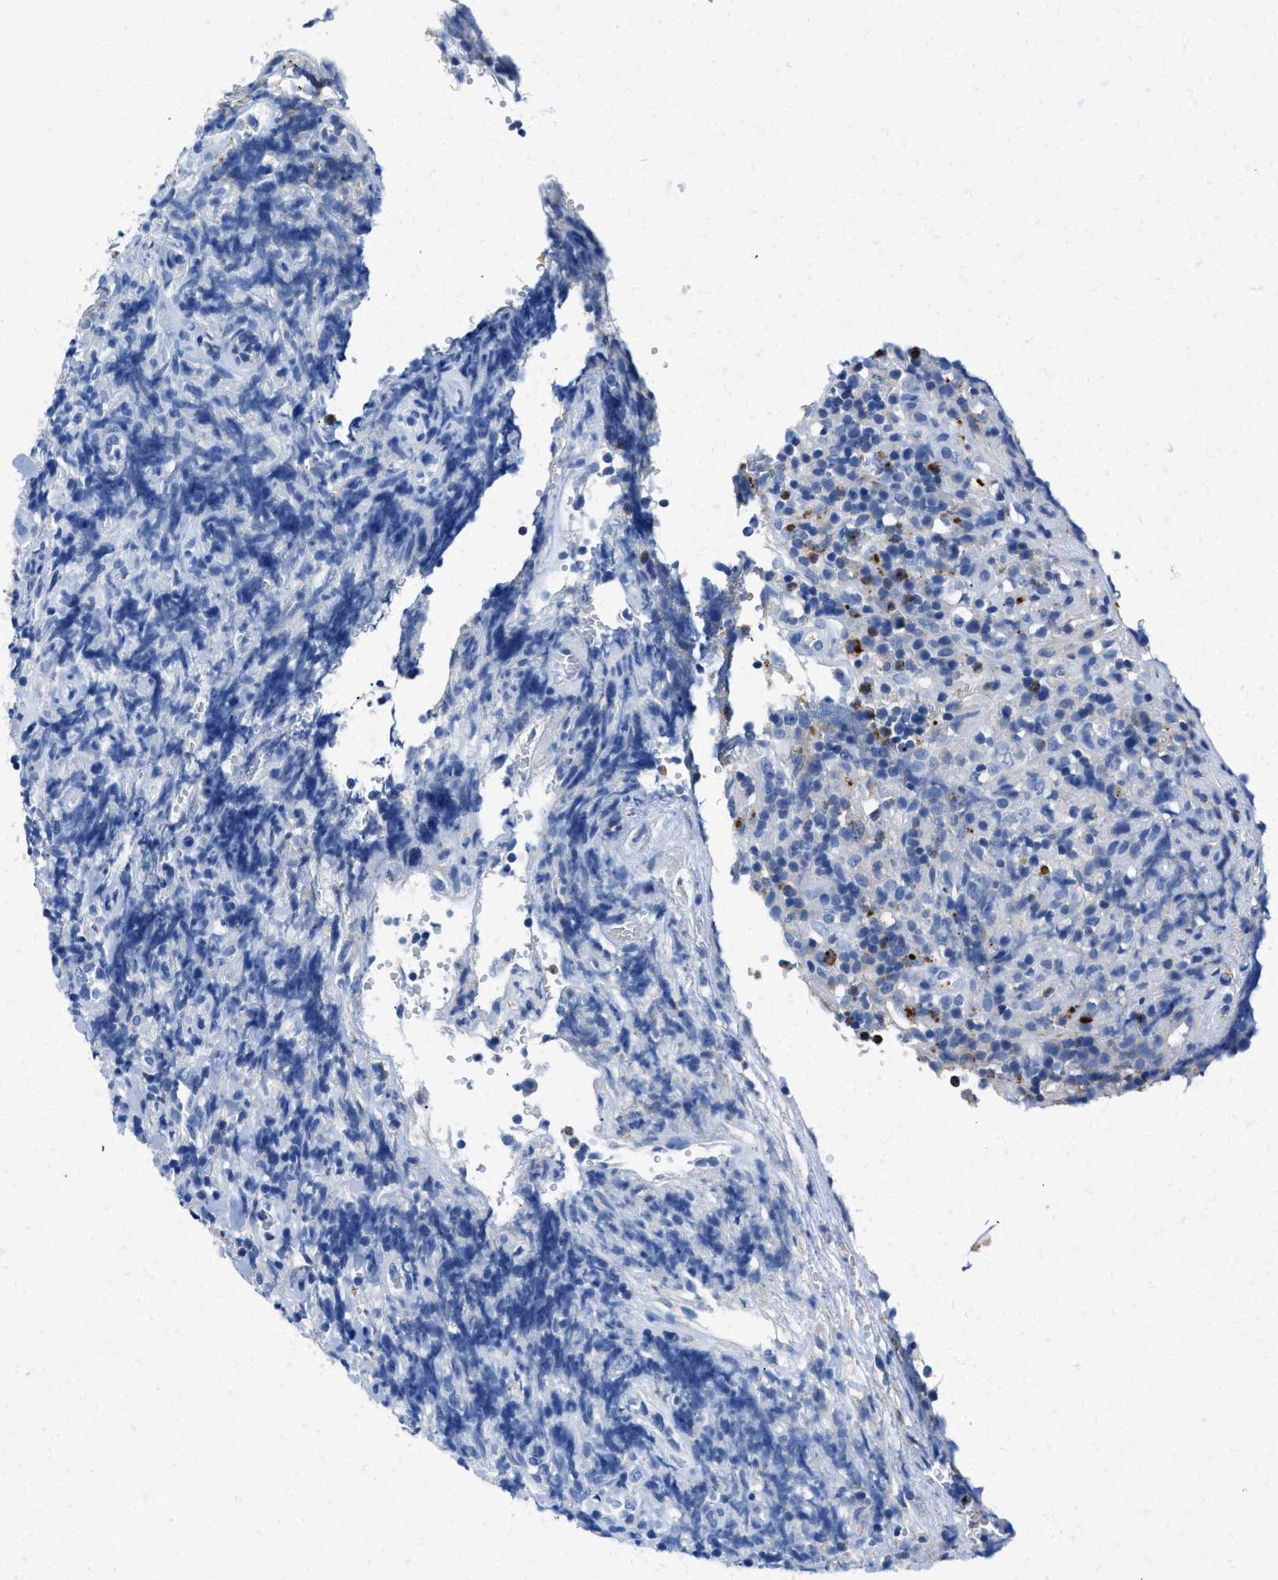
{"staining": {"intensity": "negative", "quantity": "none", "location": "none"}, "tissue": "lymphoma", "cell_type": "Tumor cells", "image_type": "cancer", "snomed": [{"axis": "morphology", "description": "Malignant lymphoma, non-Hodgkin's type, High grade"}, {"axis": "topography", "description": "Lymph node"}], "caption": "This is an immunohistochemistry (IHC) histopathology image of lymphoma. There is no expression in tumor cells.", "gene": "NEB", "patient": {"sex": "female", "age": 76}}